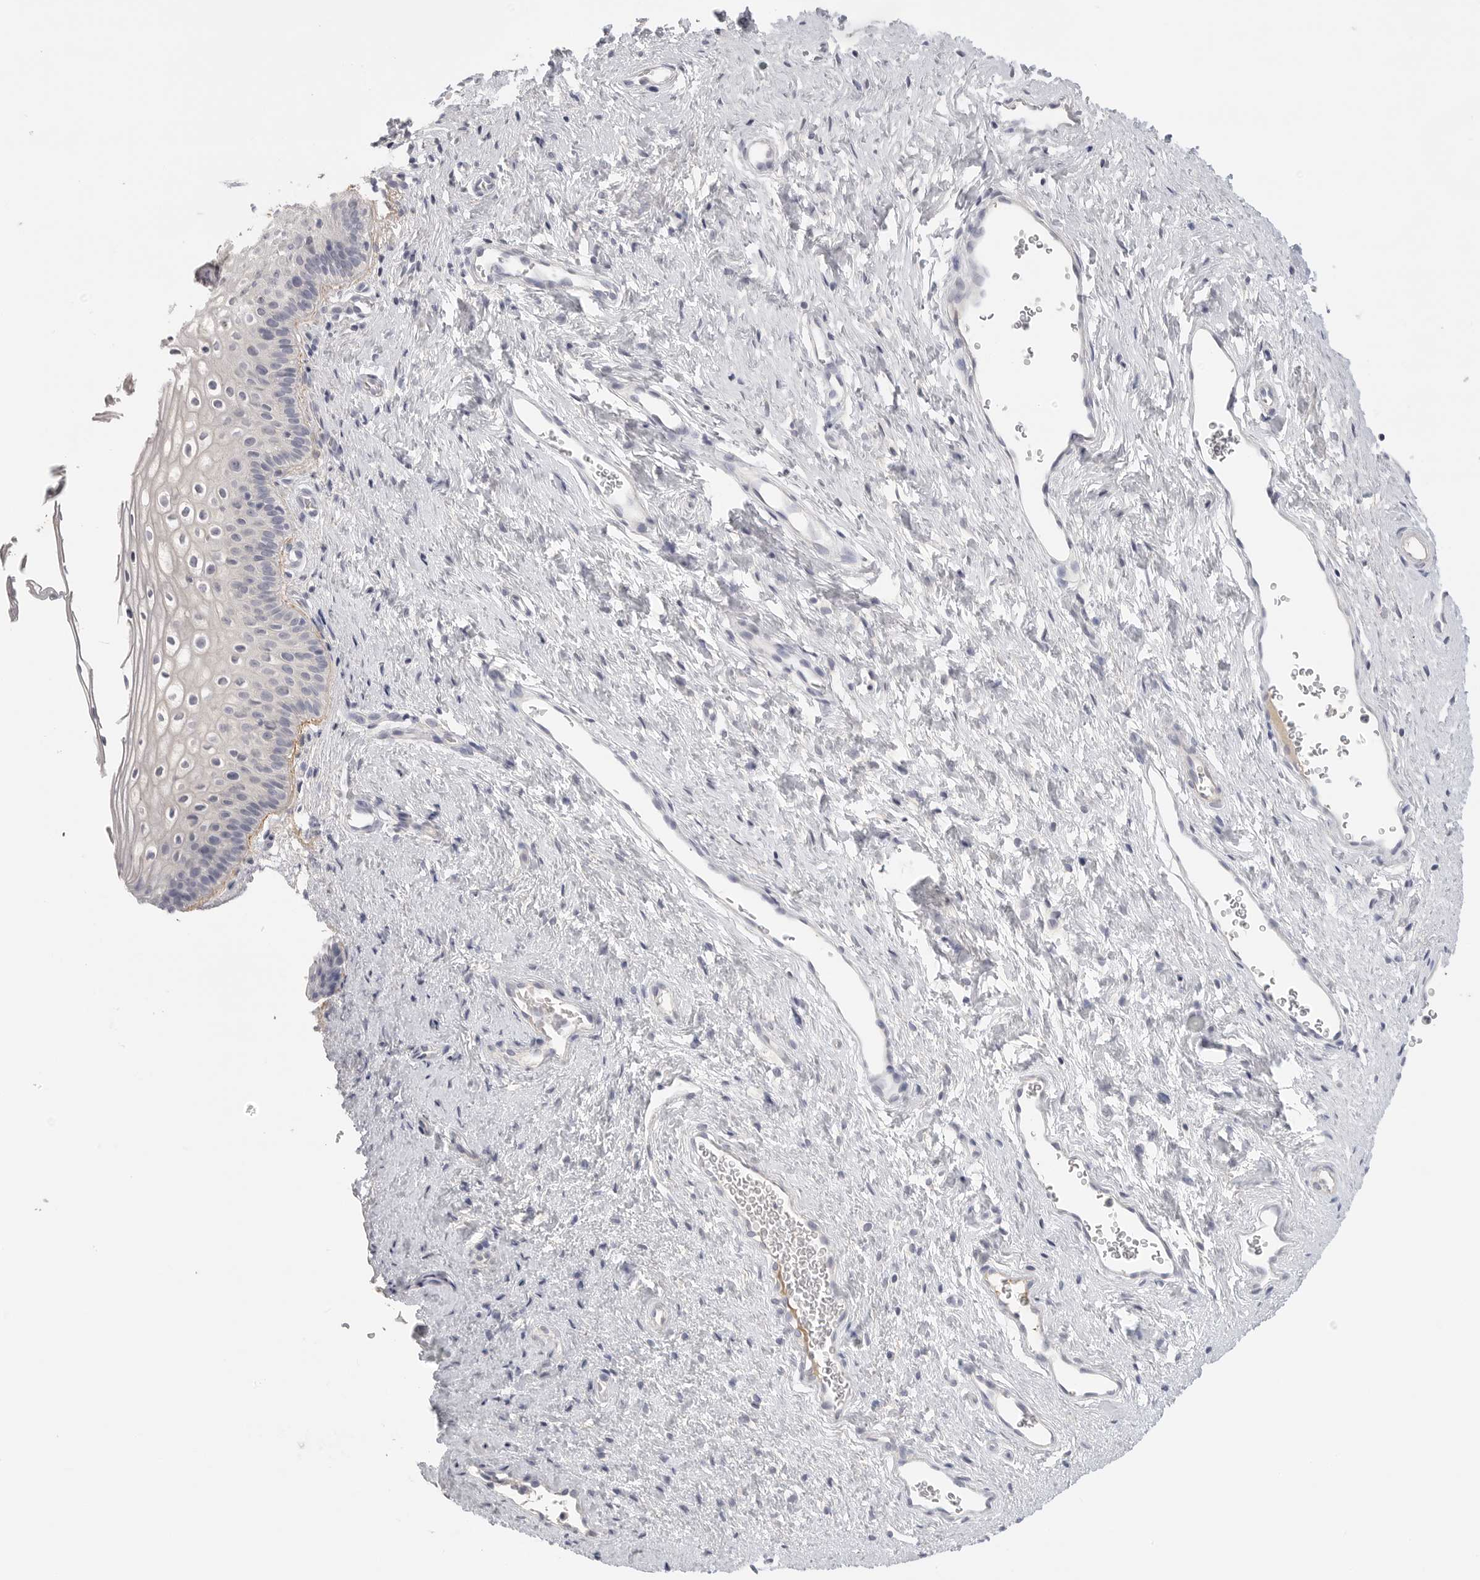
{"staining": {"intensity": "negative", "quantity": "none", "location": "none"}, "tissue": "cervix", "cell_type": "Glandular cells", "image_type": "normal", "snomed": [{"axis": "morphology", "description": "Normal tissue, NOS"}, {"axis": "topography", "description": "Cervix"}], "caption": "Human cervix stained for a protein using immunohistochemistry displays no expression in glandular cells.", "gene": "FBN2", "patient": {"sex": "female", "age": 27}}